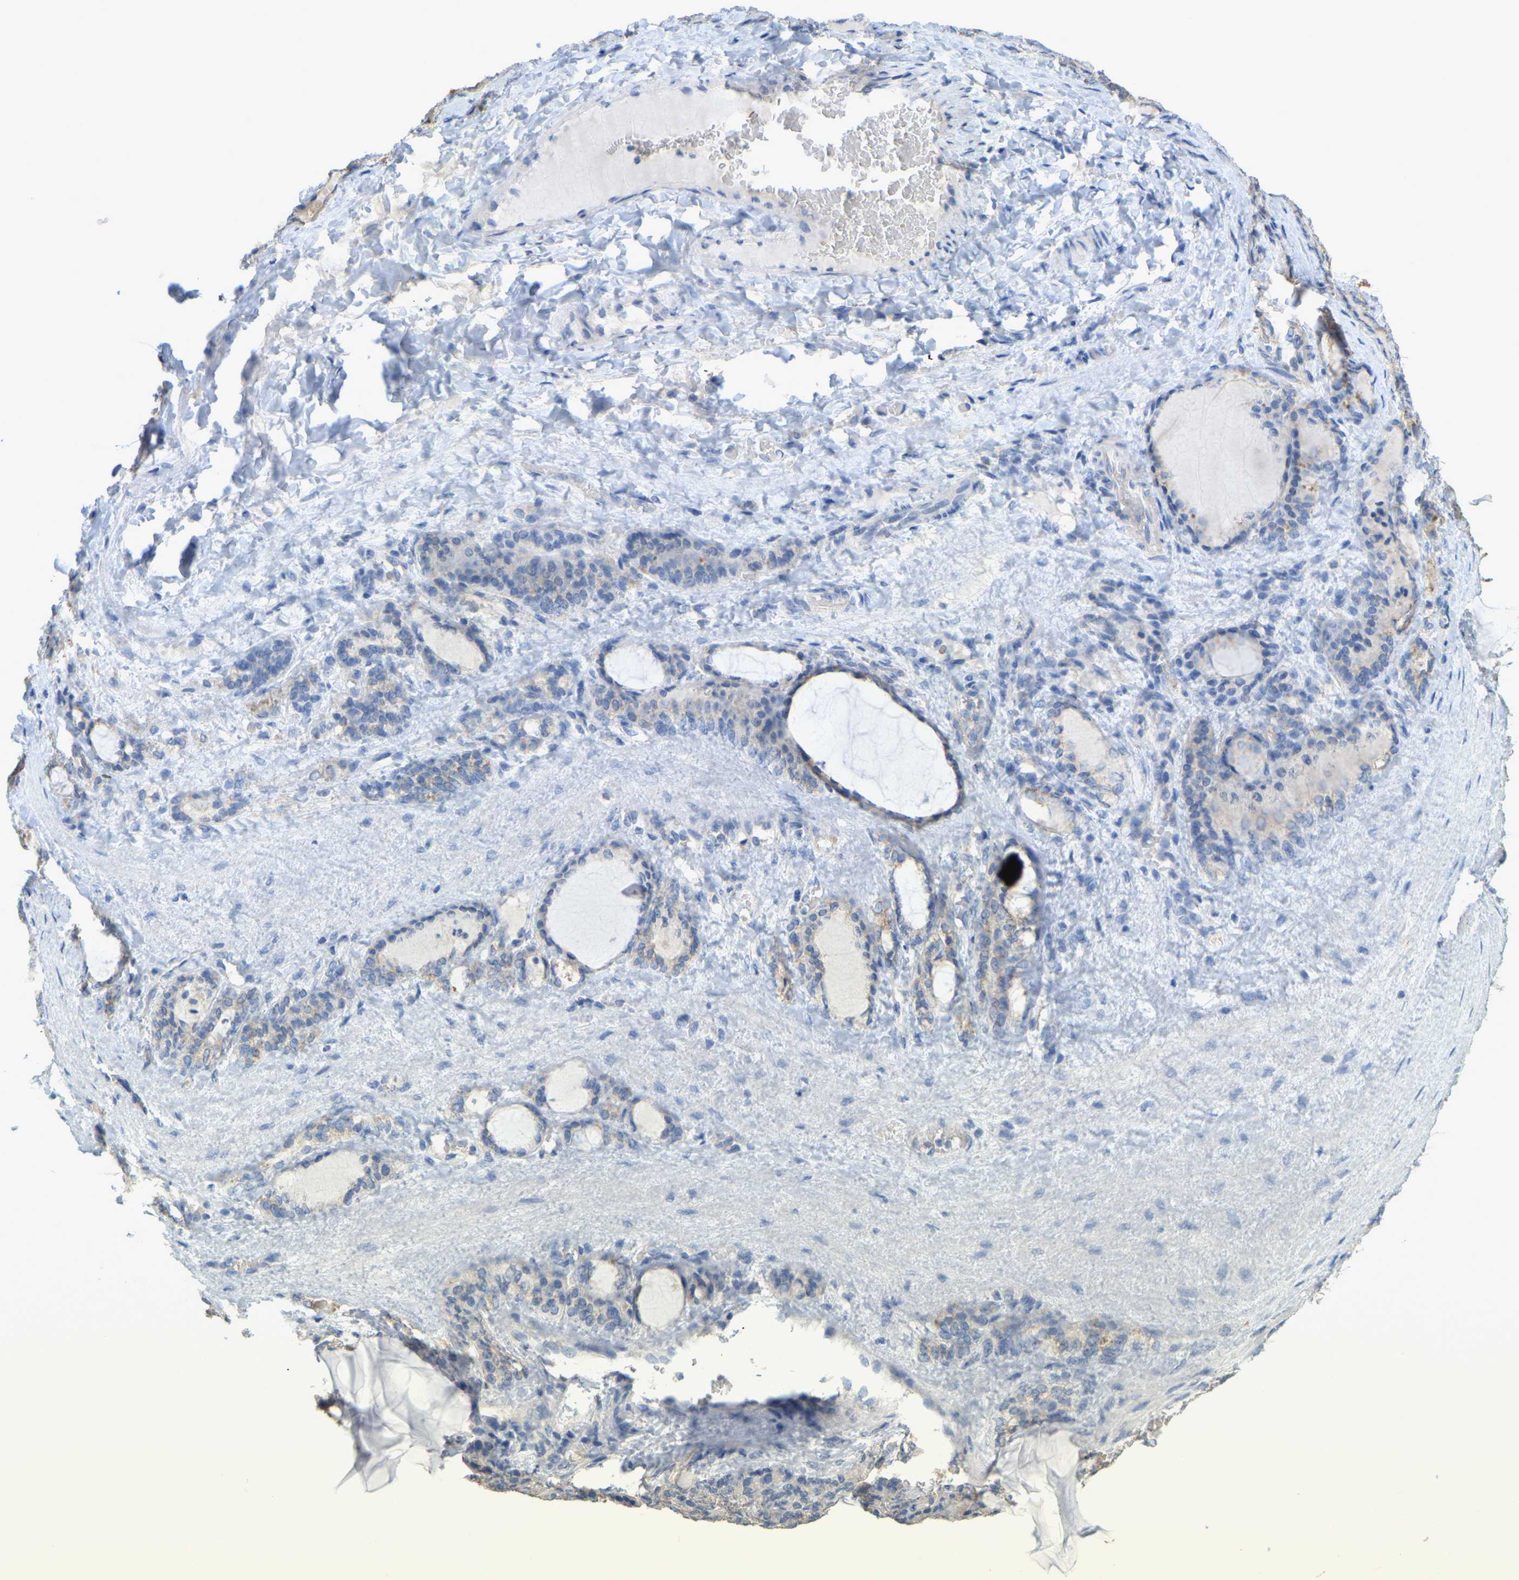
{"staining": {"intensity": "negative", "quantity": "none", "location": "none"}, "tissue": "thyroid gland", "cell_type": "Glandular cells", "image_type": "normal", "snomed": [{"axis": "morphology", "description": "Normal tissue, NOS"}, {"axis": "topography", "description": "Thyroid gland"}], "caption": "DAB (3,3'-diaminobenzidine) immunohistochemical staining of normal thyroid gland shows no significant expression in glandular cells. The staining is performed using DAB brown chromogen with nuclei counter-stained in using hematoxylin.", "gene": "SERPINB5", "patient": {"sex": "female", "age": 28}}